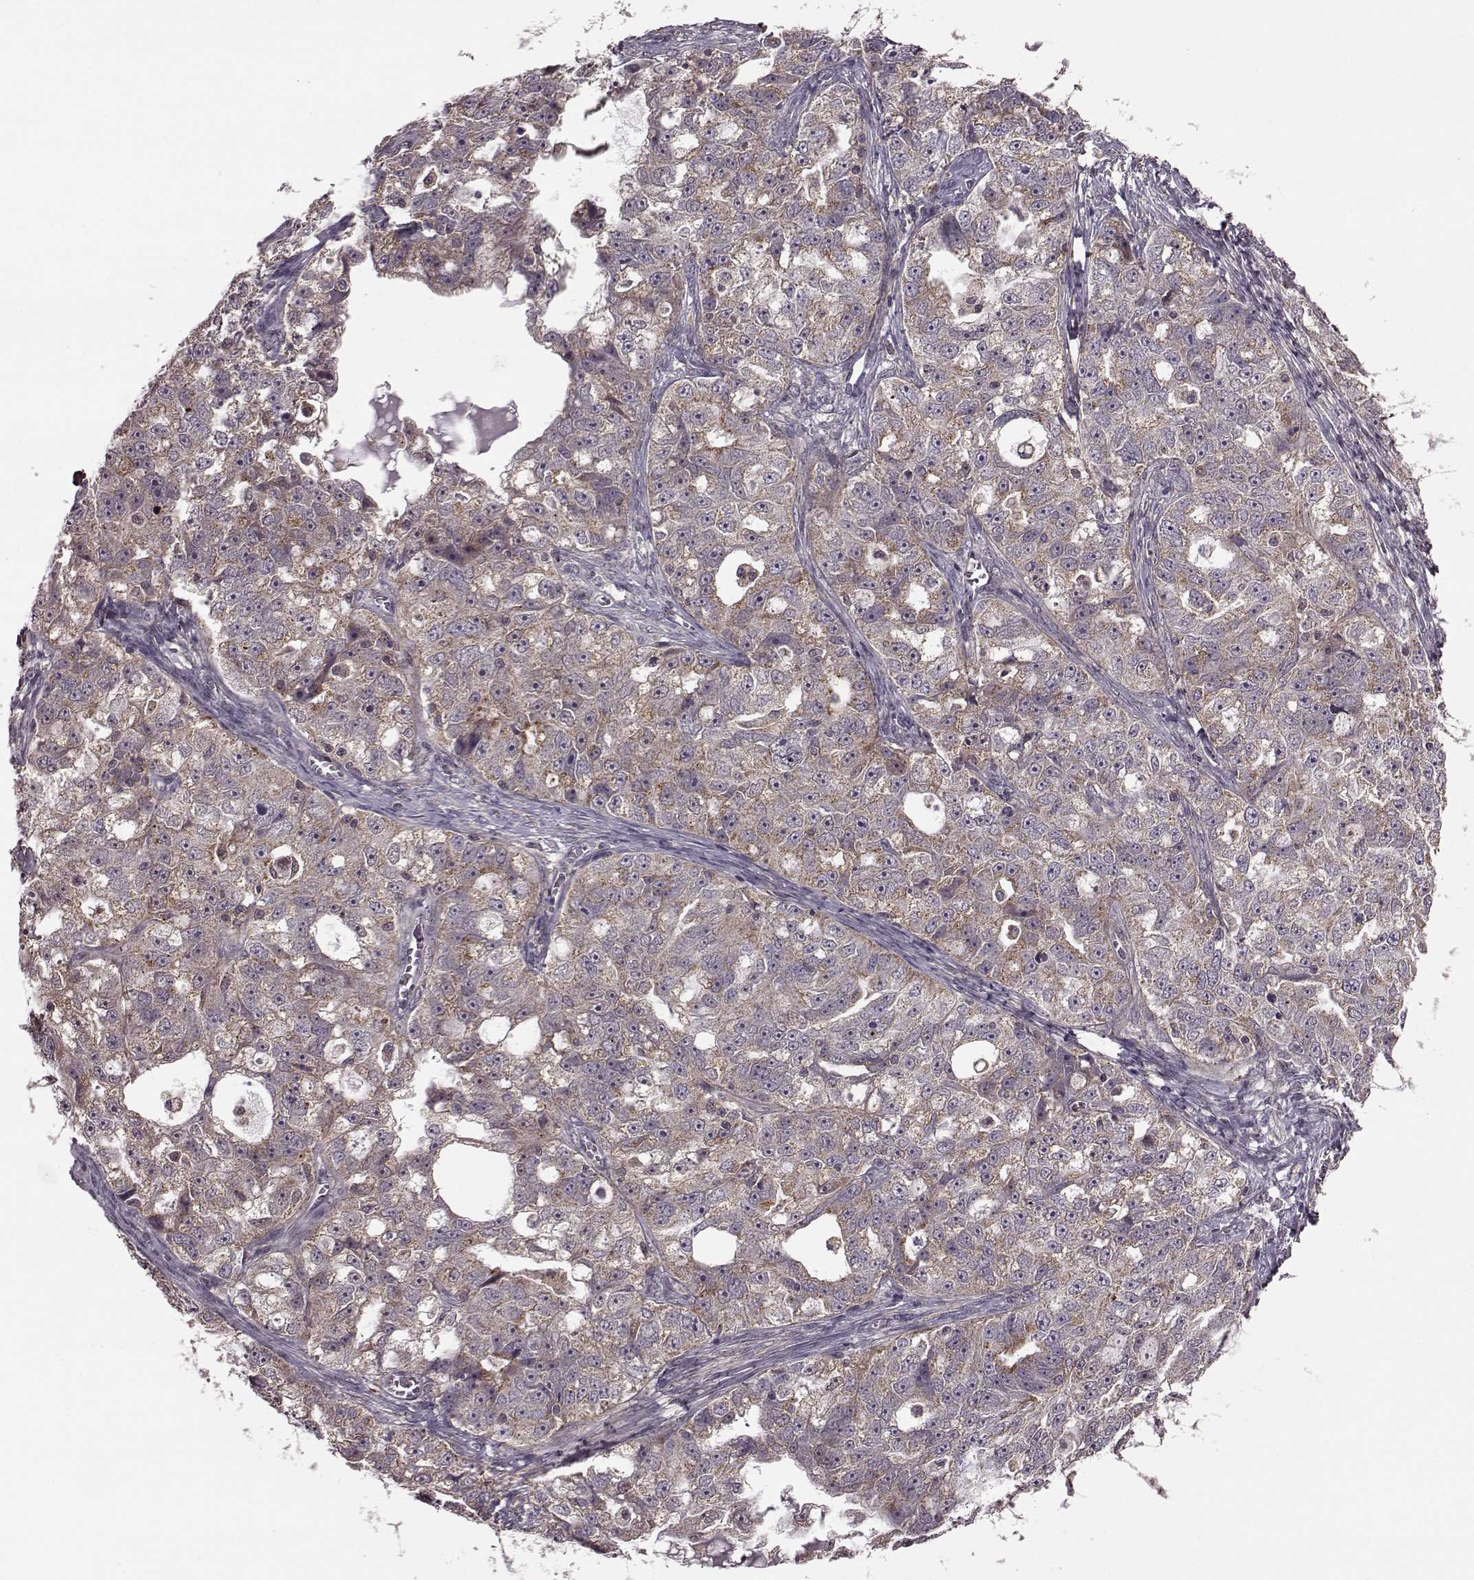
{"staining": {"intensity": "moderate", "quantity": "25%-75%", "location": "cytoplasmic/membranous"}, "tissue": "ovarian cancer", "cell_type": "Tumor cells", "image_type": "cancer", "snomed": [{"axis": "morphology", "description": "Cystadenocarcinoma, serous, NOS"}, {"axis": "topography", "description": "Ovary"}], "caption": "Tumor cells exhibit medium levels of moderate cytoplasmic/membranous staining in about 25%-75% of cells in human ovarian cancer (serous cystadenocarcinoma).", "gene": "FNIP2", "patient": {"sex": "female", "age": 51}}